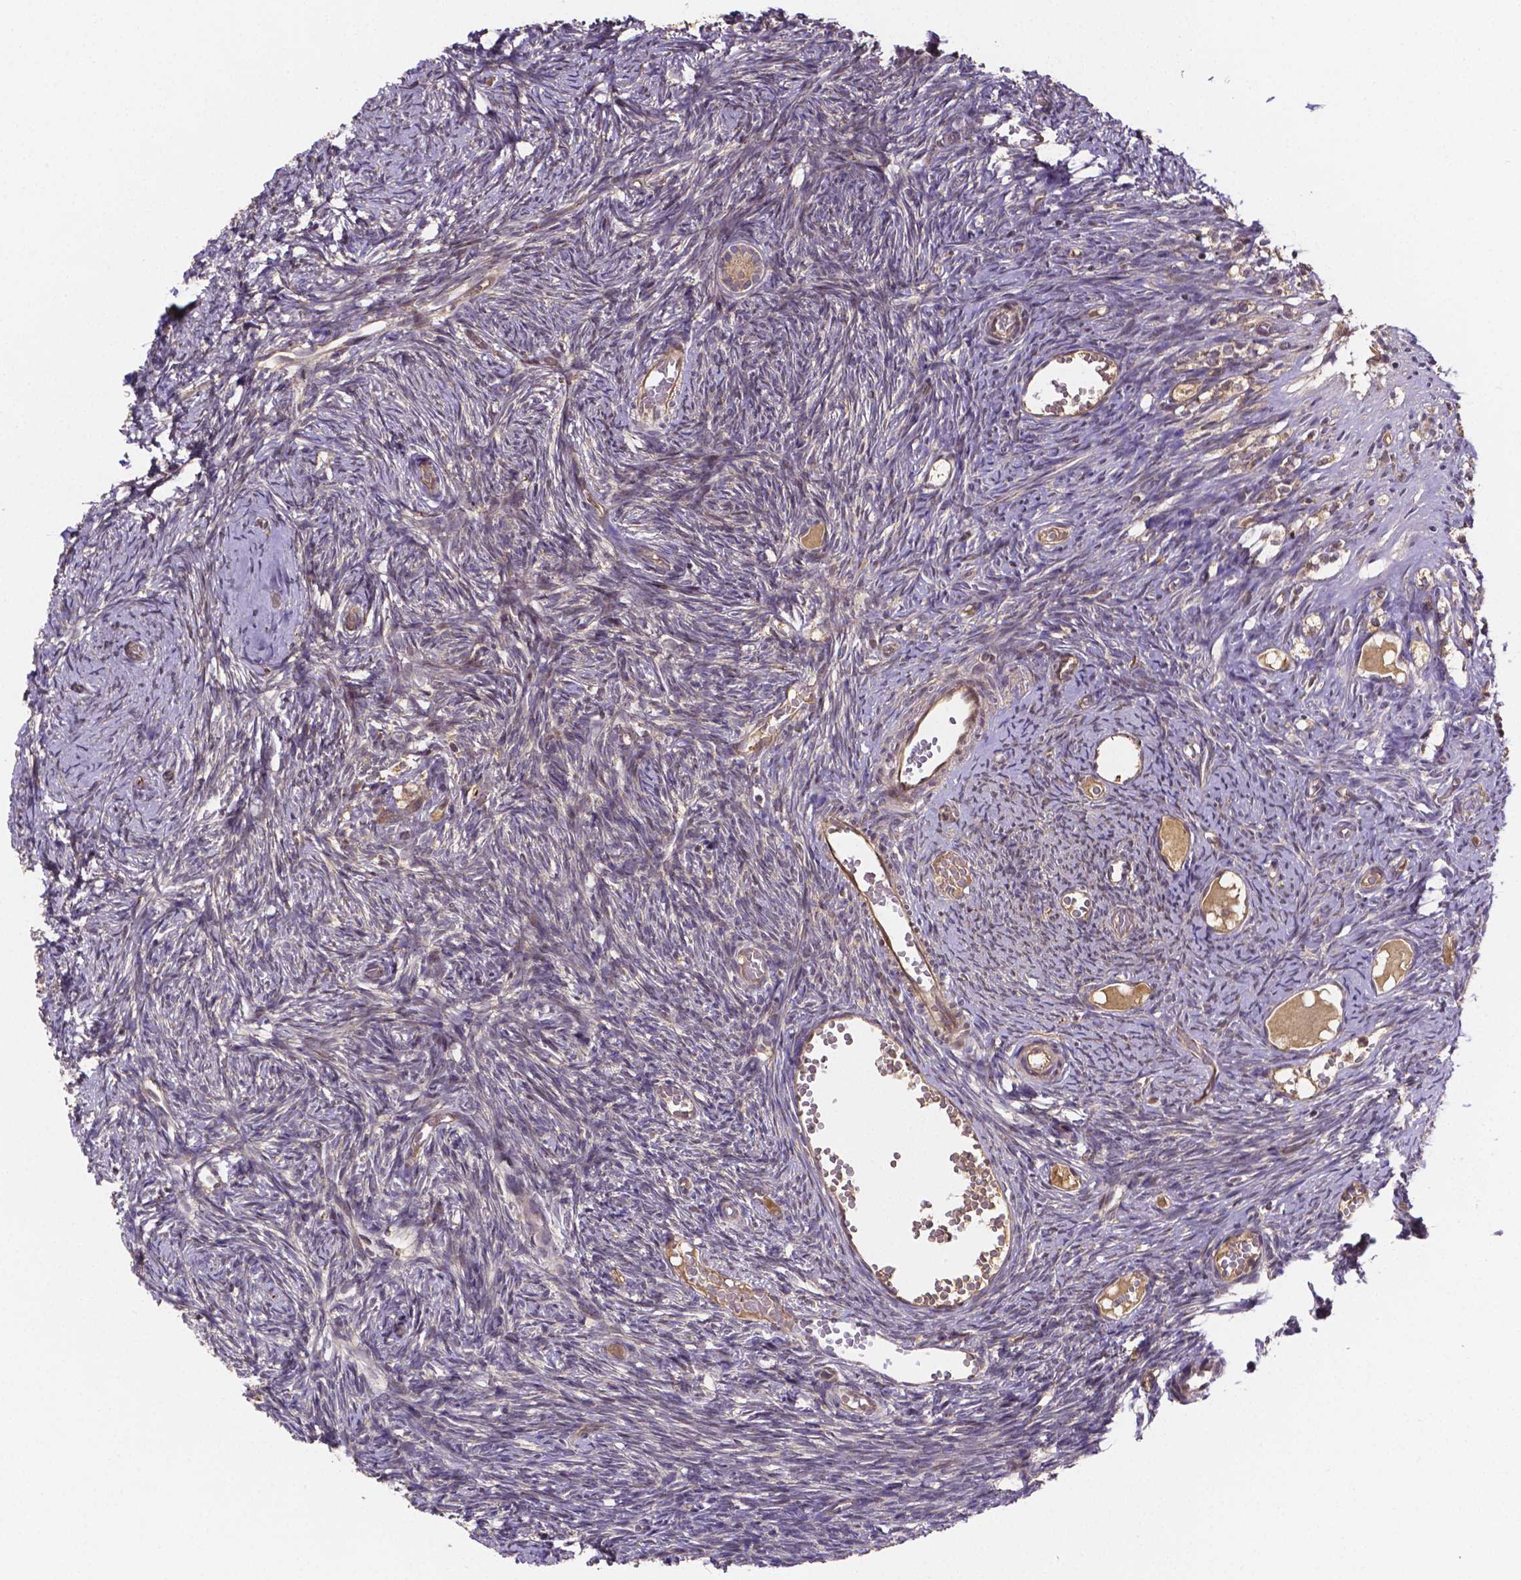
{"staining": {"intensity": "negative", "quantity": "none", "location": "none"}, "tissue": "ovary", "cell_type": "Ovarian stroma cells", "image_type": "normal", "snomed": [{"axis": "morphology", "description": "Normal tissue, NOS"}, {"axis": "topography", "description": "Ovary"}], "caption": "A photomicrograph of human ovary is negative for staining in ovarian stroma cells. (Stains: DAB immunohistochemistry (IHC) with hematoxylin counter stain, Microscopy: brightfield microscopy at high magnification).", "gene": "RNF123", "patient": {"sex": "female", "age": 39}}